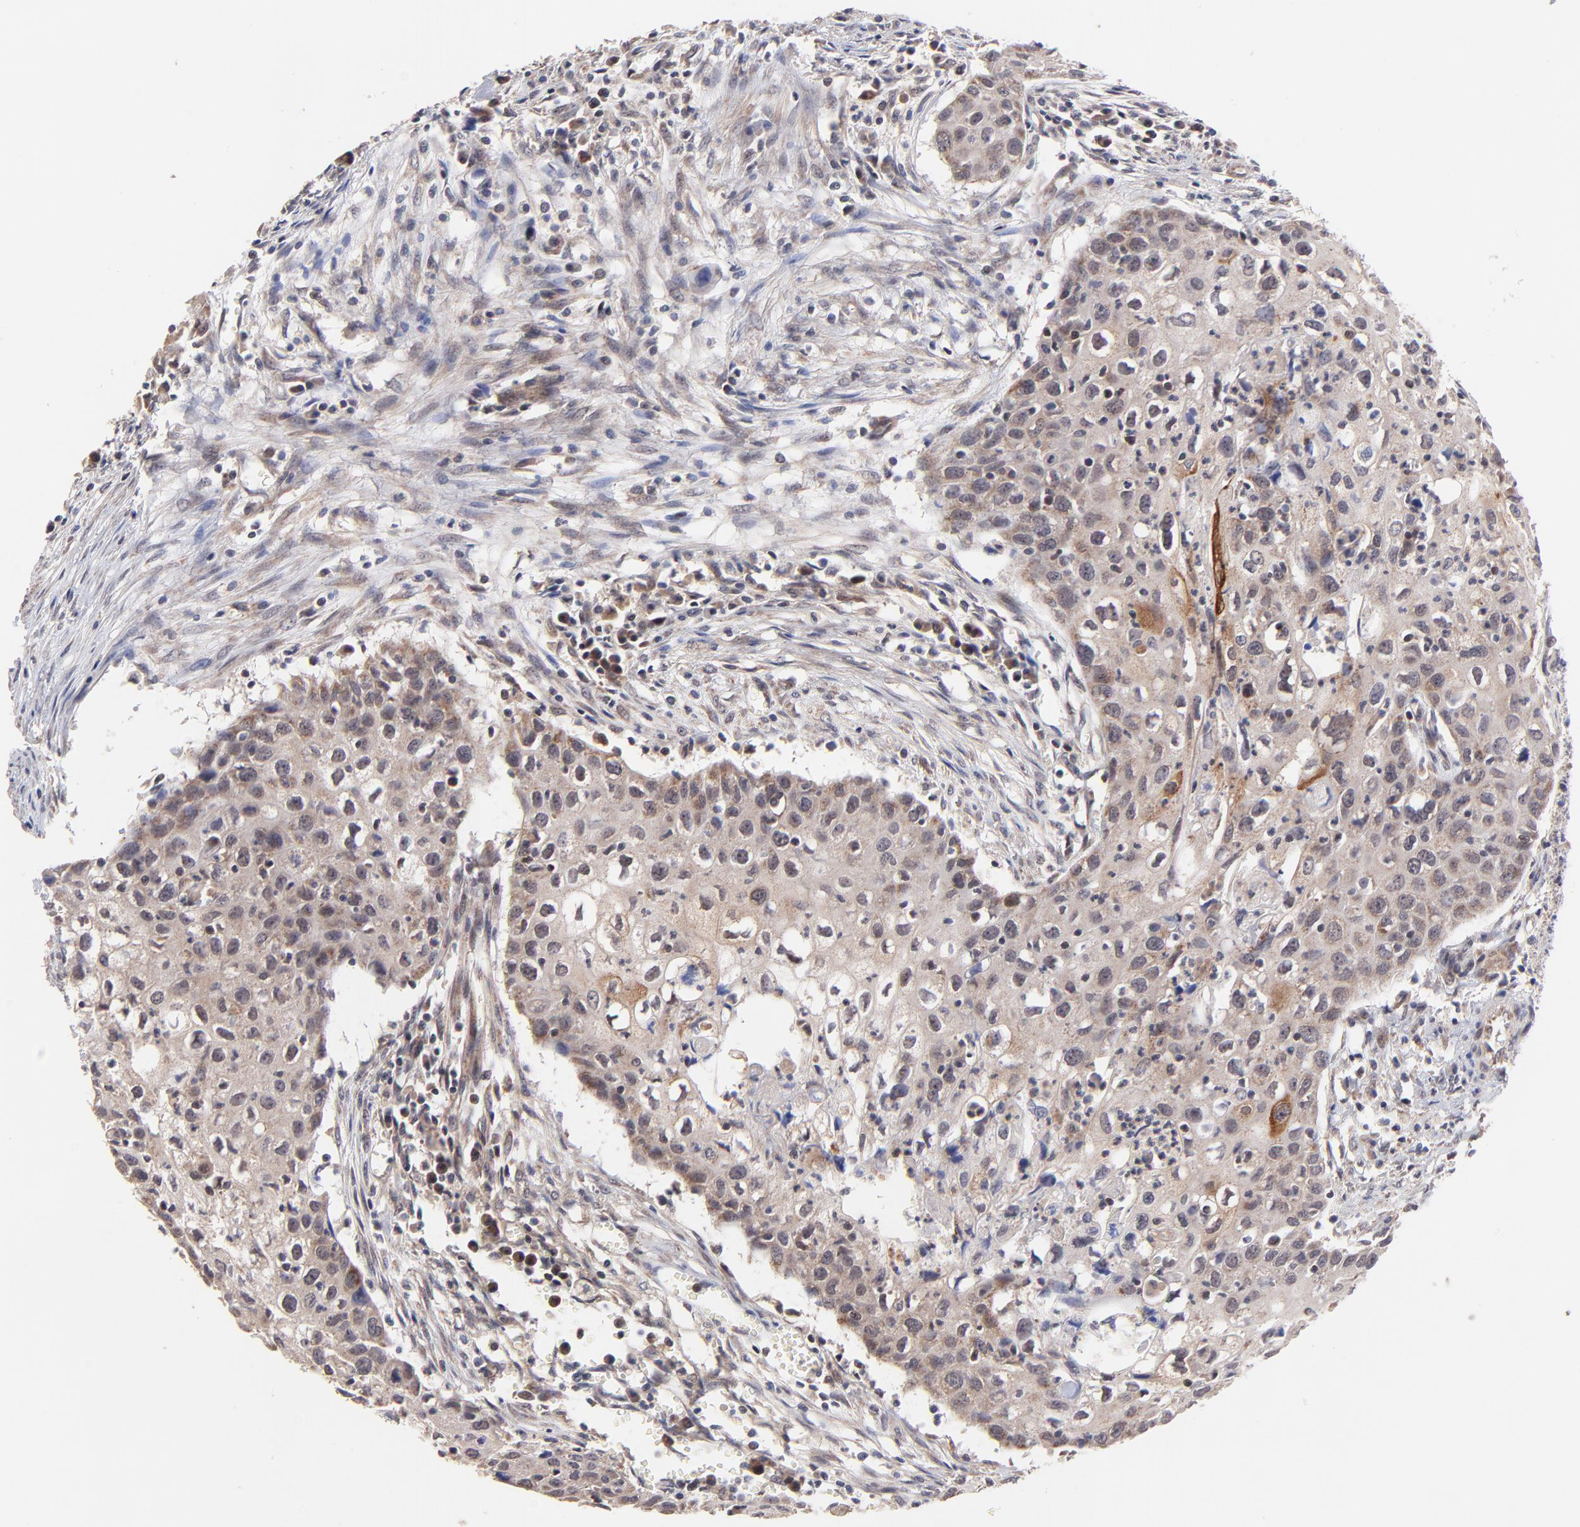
{"staining": {"intensity": "moderate", "quantity": ">75%", "location": "cytoplasmic/membranous"}, "tissue": "urothelial cancer", "cell_type": "Tumor cells", "image_type": "cancer", "snomed": [{"axis": "morphology", "description": "Urothelial carcinoma, High grade"}, {"axis": "topography", "description": "Urinary bladder"}], "caption": "Protein staining reveals moderate cytoplasmic/membranous expression in approximately >75% of tumor cells in urothelial cancer. The protein is shown in brown color, while the nuclei are stained blue.", "gene": "BAIAP2L2", "patient": {"sex": "male", "age": 54}}